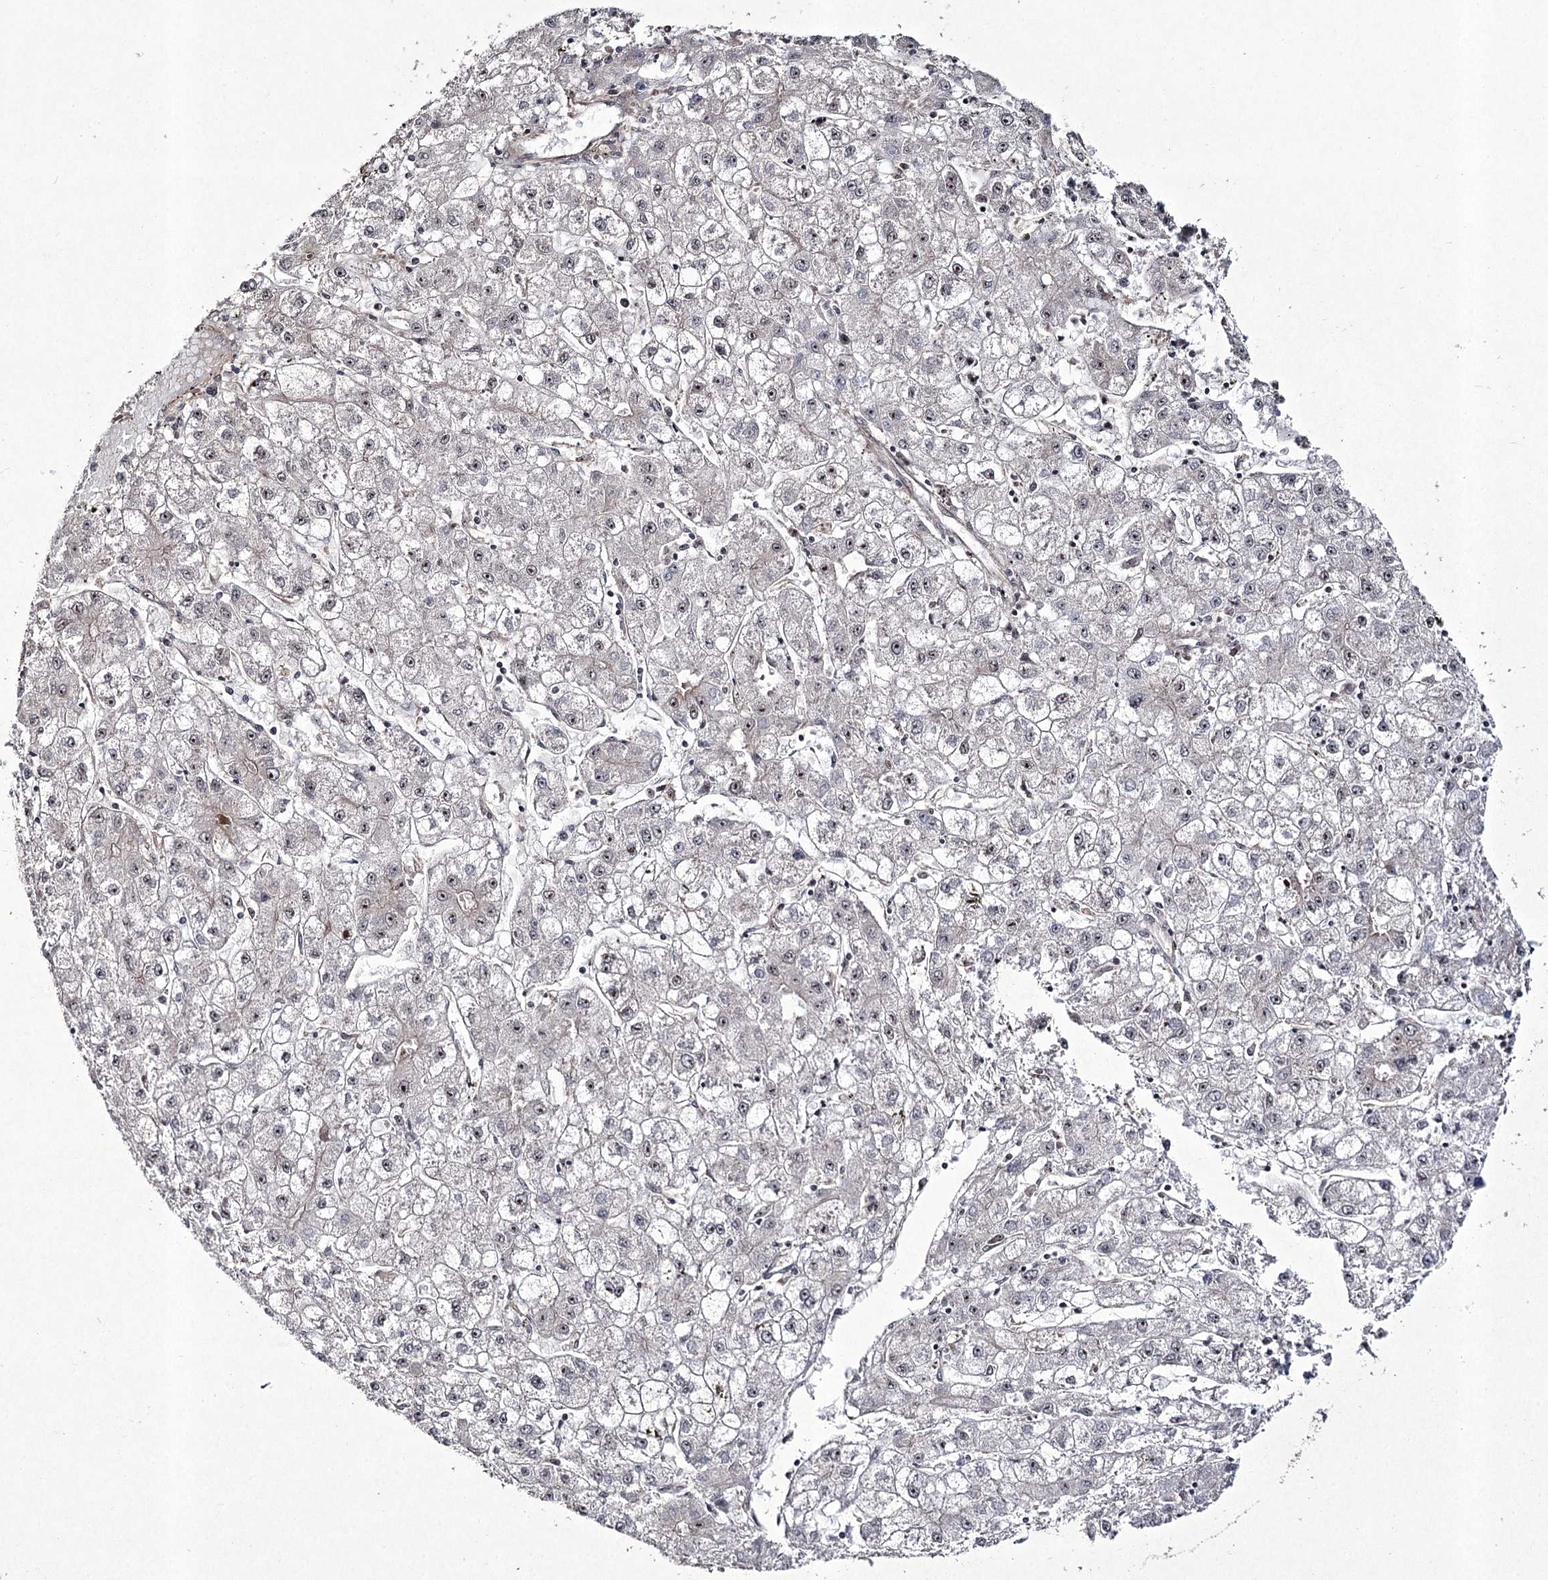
{"staining": {"intensity": "negative", "quantity": "none", "location": "none"}, "tissue": "liver cancer", "cell_type": "Tumor cells", "image_type": "cancer", "snomed": [{"axis": "morphology", "description": "Carcinoma, Hepatocellular, NOS"}, {"axis": "topography", "description": "Liver"}], "caption": "This is a image of immunohistochemistry staining of hepatocellular carcinoma (liver), which shows no staining in tumor cells. (DAB (3,3'-diaminobenzidine) immunohistochemistry (IHC) visualized using brightfield microscopy, high magnification).", "gene": "CCDC59", "patient": {"sex": "male", "age": 72}}